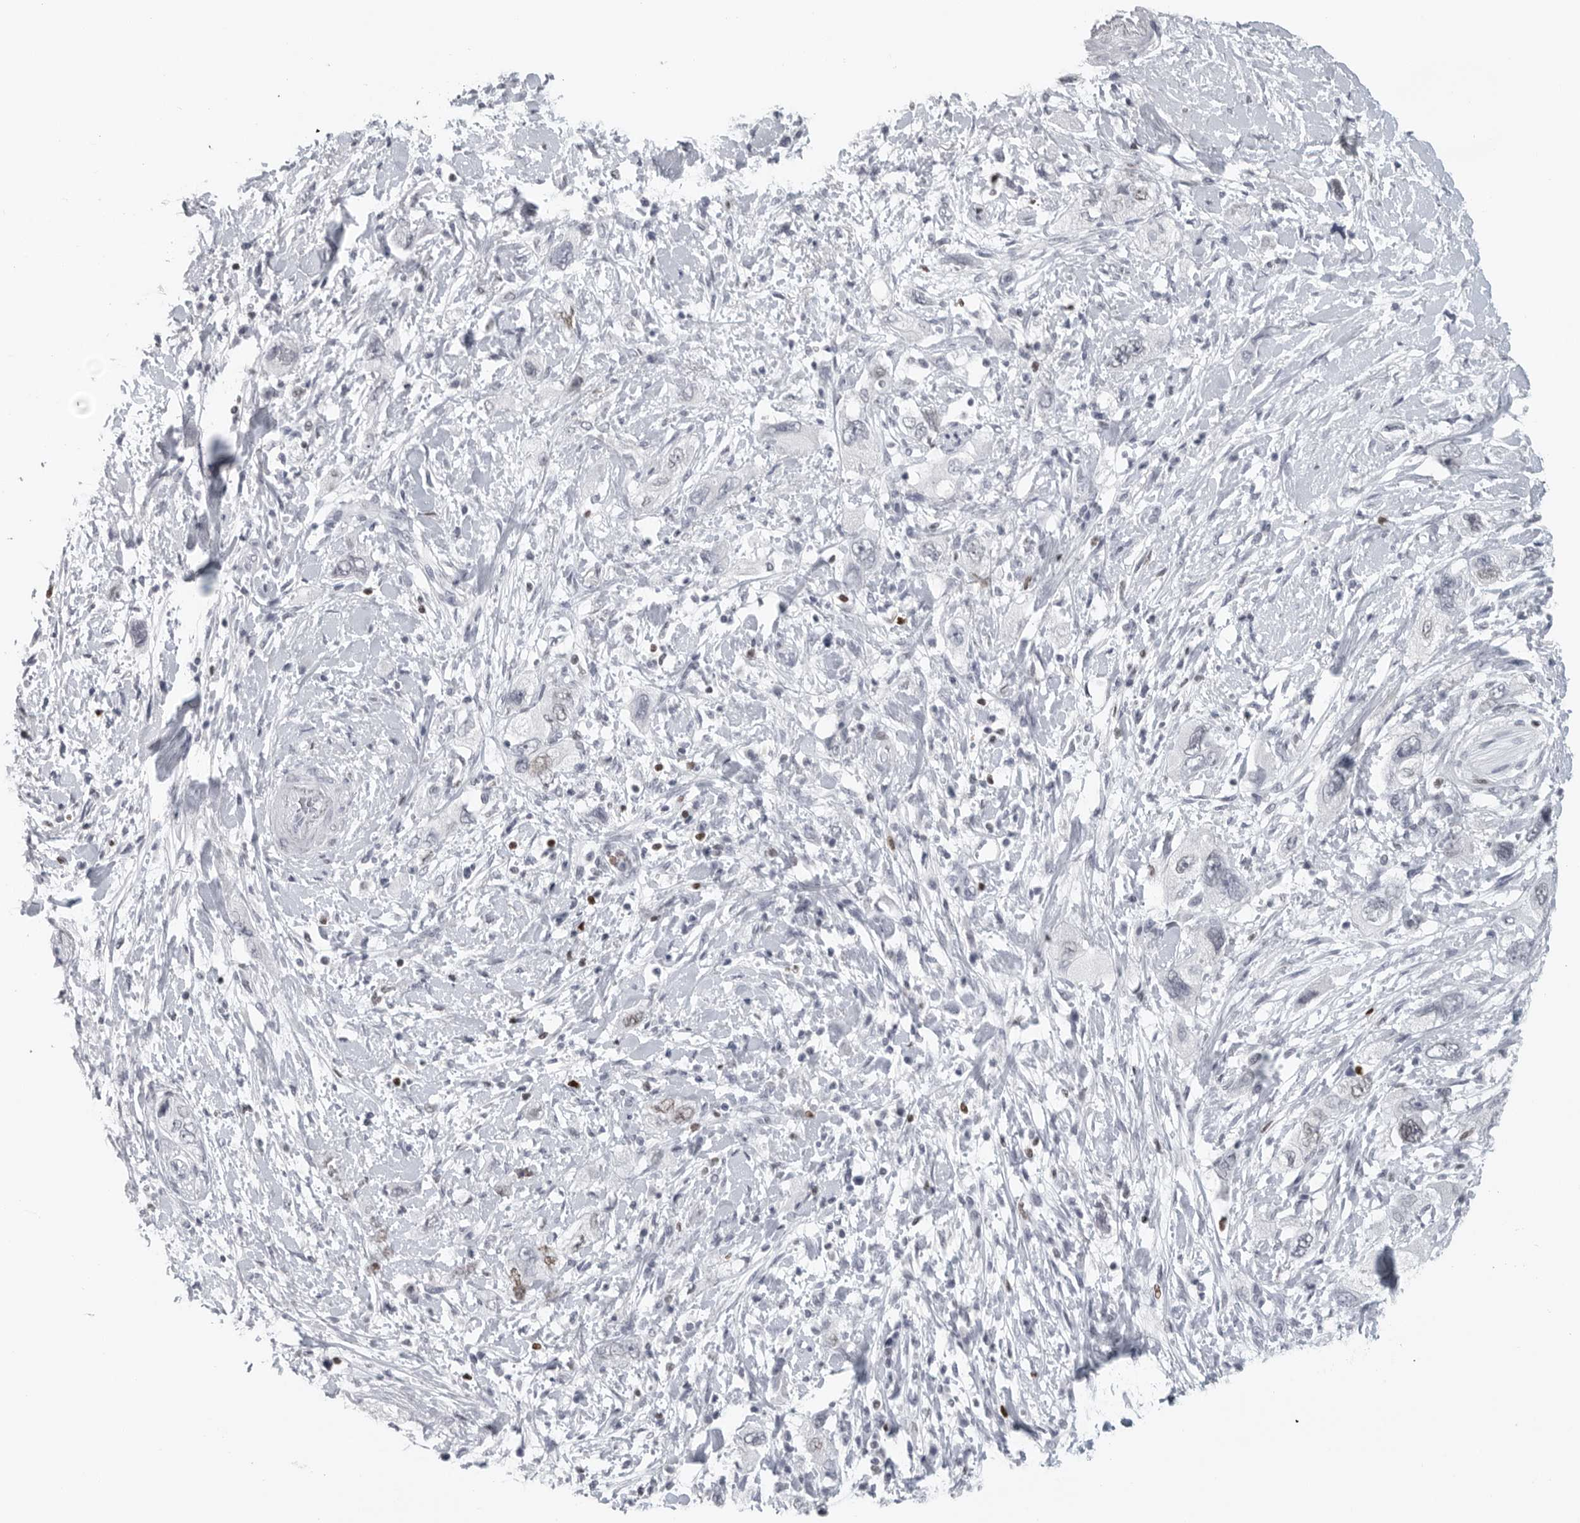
{"staining": {"intensity": "negative", "quantity": "none", "location": "none"}, "tissue": "pancreatic cancer", "cell_type": "Tumor cells", "image_type": "cancer", "snomed": [{"axis": "morphology", "description": "Adenocarcinoma, NOS"}, {"axis": "topography", "description": "Pancreas"}], "caption": "An image of adenocarcinoma (pancreatic) stained for a protein shows no brown staining in tumor cells. The staining is performed using DAB brown chromogen with nuclei counter-stained in using hematoxylin.", "gene": "SATB2", "patient": {"sex": "female", "age": 73}}